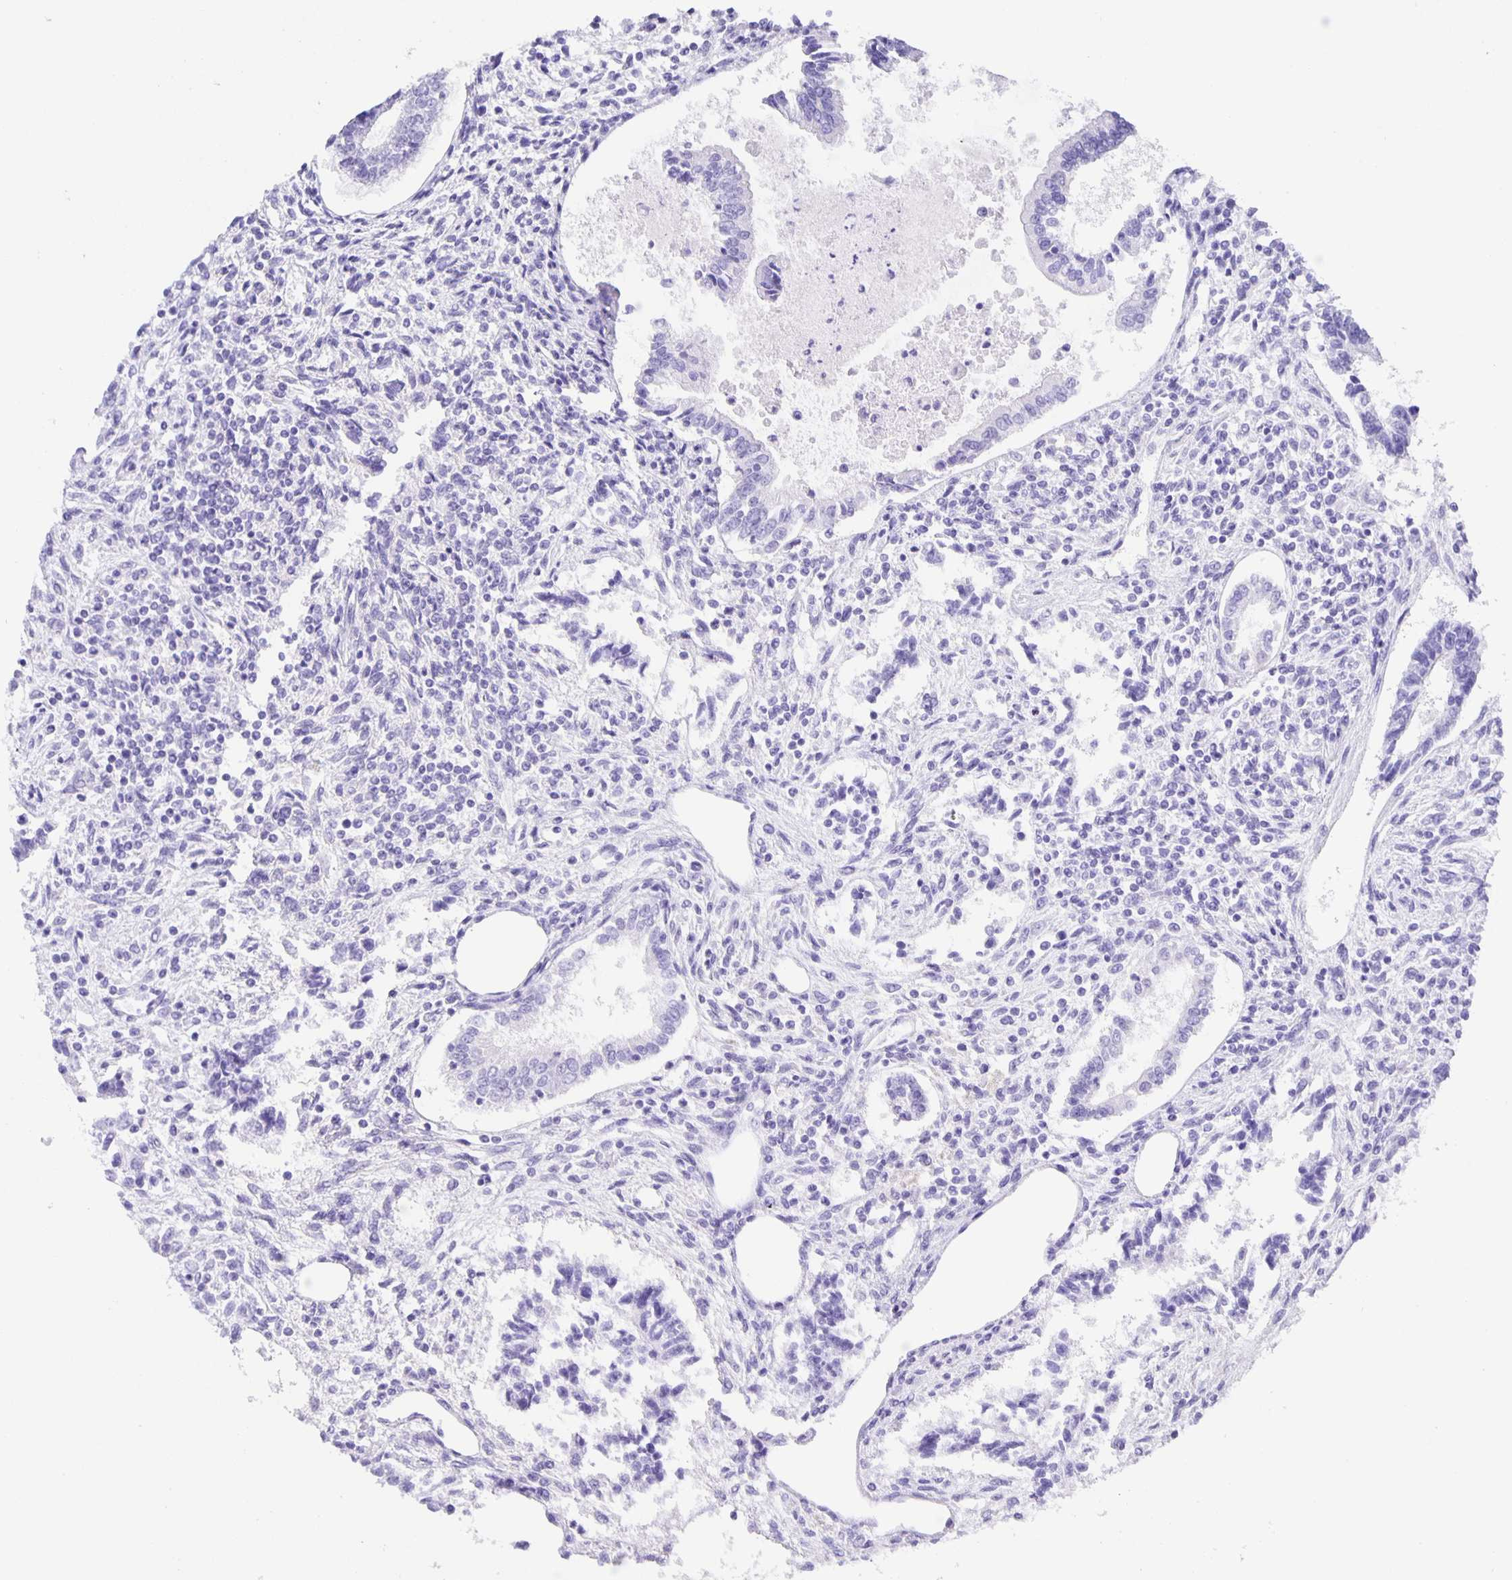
{"staining": {"intensity": "negative", "quantity": "none", "location": "none"}, "tissue": "testis cancer", "cell_type": "Tumor cells", "image_type": "cancer", "snomed": [{"axis": "morphology", "description": "Carcinoma, Embryonal, NOS"}, {"axis": "topography", "description": "Testis"}], "caption": "Immunohistochemistry (IHC) of testis embryonal carcinoma demonstrates no expression in tumor cells.", "gene": "GUCA2A", "patient": {"sex": "male", "age": 37}}